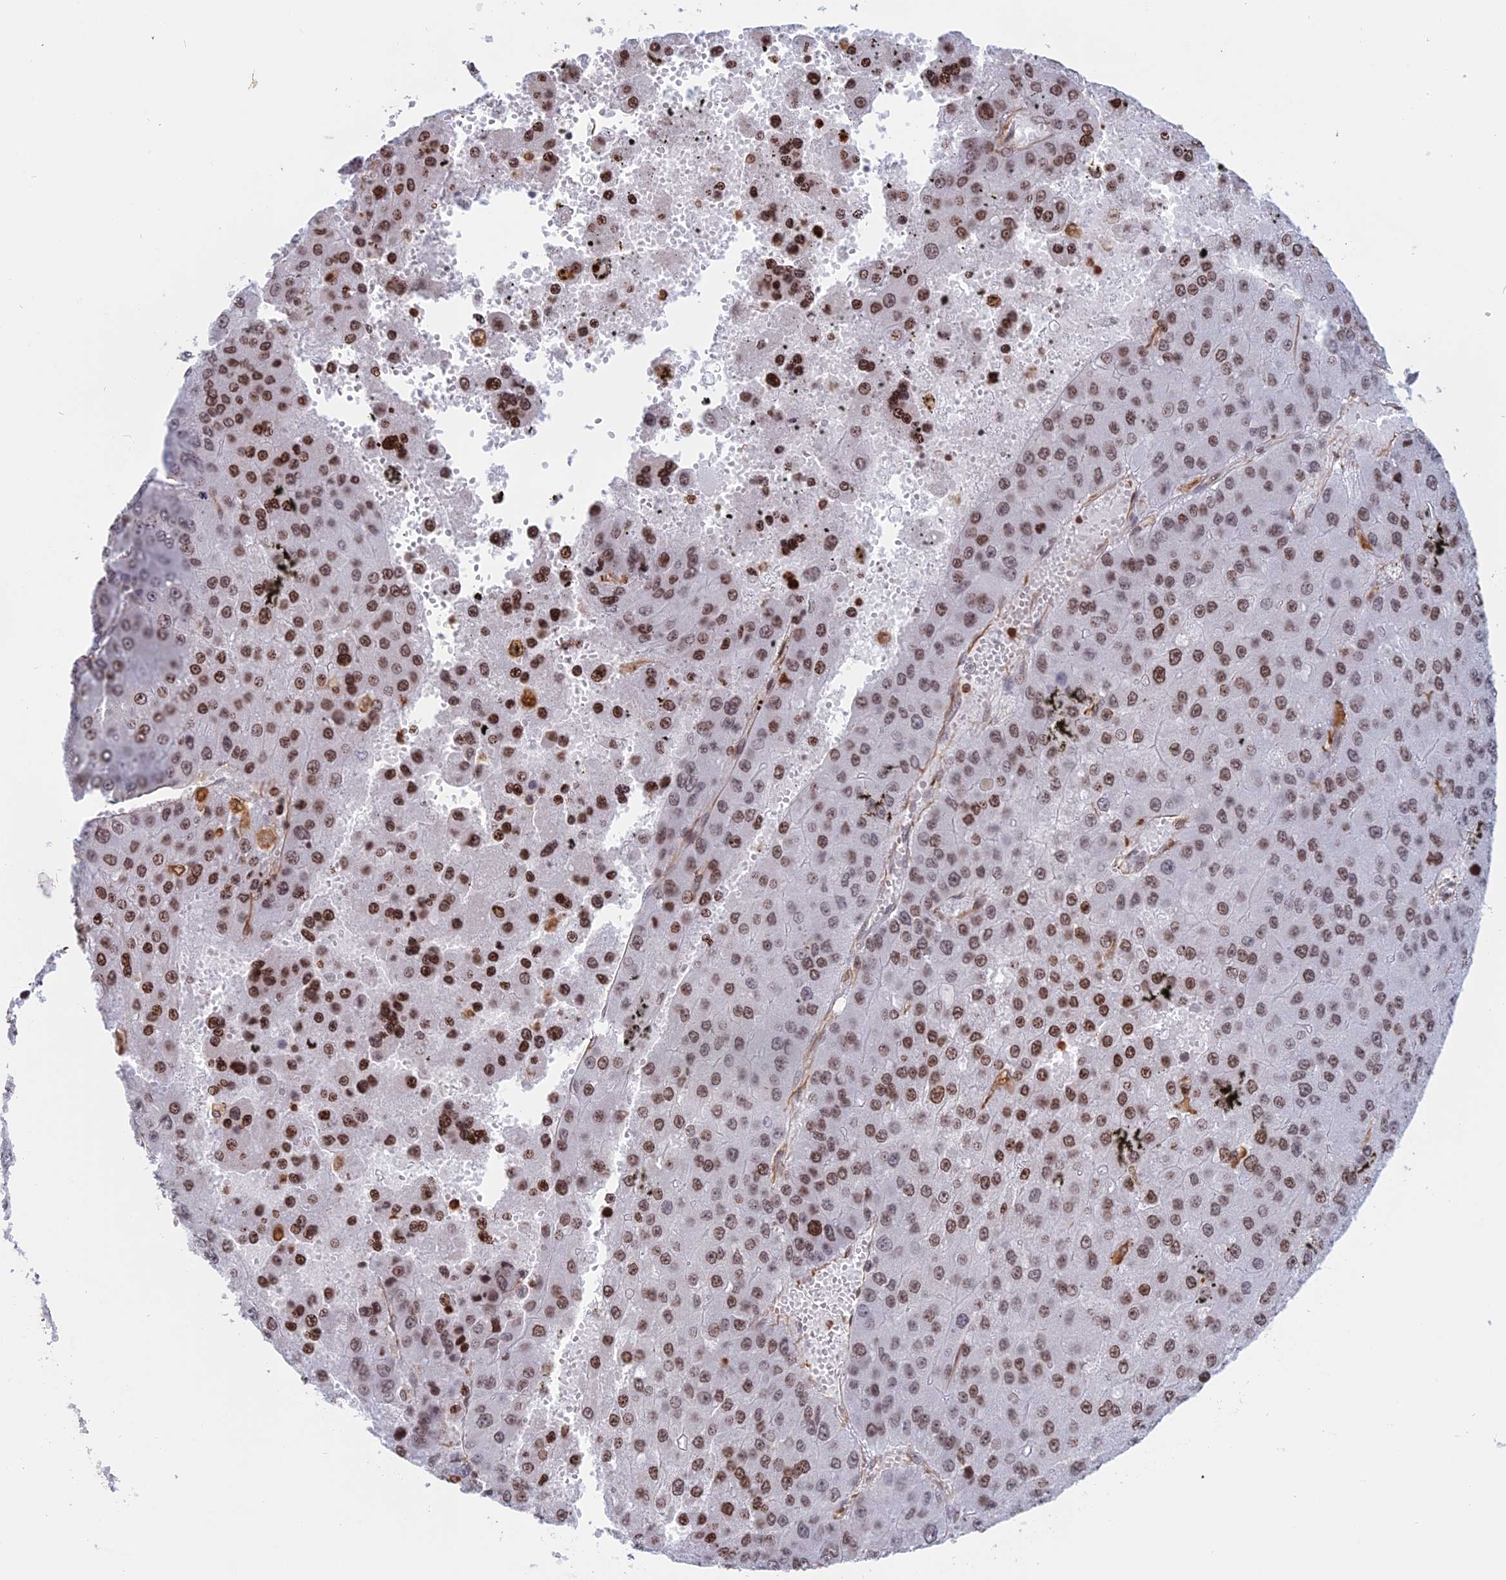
{"staining": {"intensity": "strong", "quantity": "25%-75%", "location": "nuclear"}, "tissue": "liver cancer", "cell_type": "Tumor cells", "image_type": "cancer", "snomed": [{"axis": "morphology", "description": "Carcinoma, Hepatocellular, NOS"}, {"axis": "topography", "description": "Liver"}], "caption": "A micrograph showing strong nuclear expression in about 25%-75% of tumor cells in liver hepatocellular carcinoma, as visualized by brown immunohistochemical staining.", "gene": "APOBR", "patient": {"sex": "female", "age": 73}}